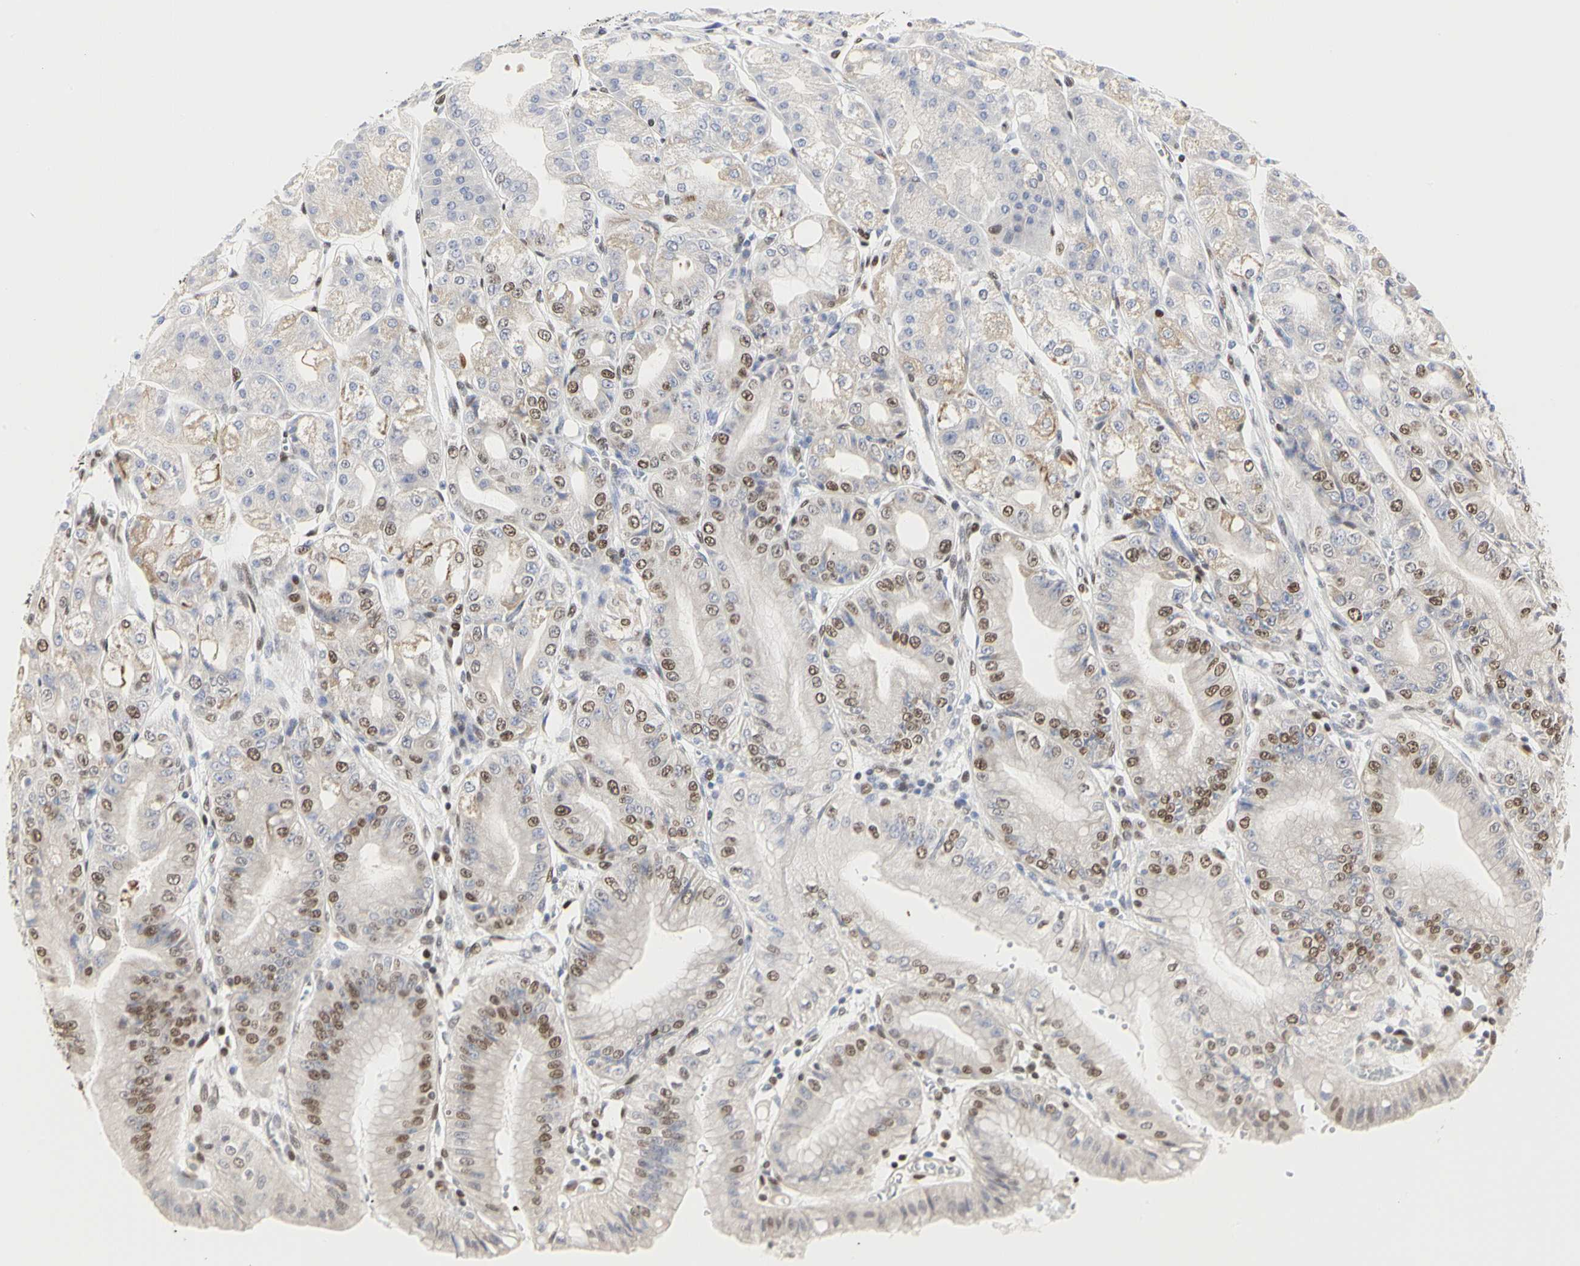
{"staining": {"intensity": "moderate", "quantity": ">75%", "location": "nuclear"}, "tissue": "stomach", "cell_type": "Glandular cells", "image_type": "normal", "snomed": [{"axis": "morphology", "description": "Normal tissue, NOS"}, {"axis": "topography", "description": "Stomach, lower"}], "caption": "Immunohistochemistry (IHC) (DAB (3,3'-diaminobenzidine)) staining of unremarkable human stomach reveals moderate nuclear protein expression in about >75% of glandular cells. The protein of interest is stained brown, and the nuclei are stained in blue (DAB IHC with brightfield microscopy, high magnification).", "gene": "PRMT3", "patient": {"sex": "male", "age": 71}}